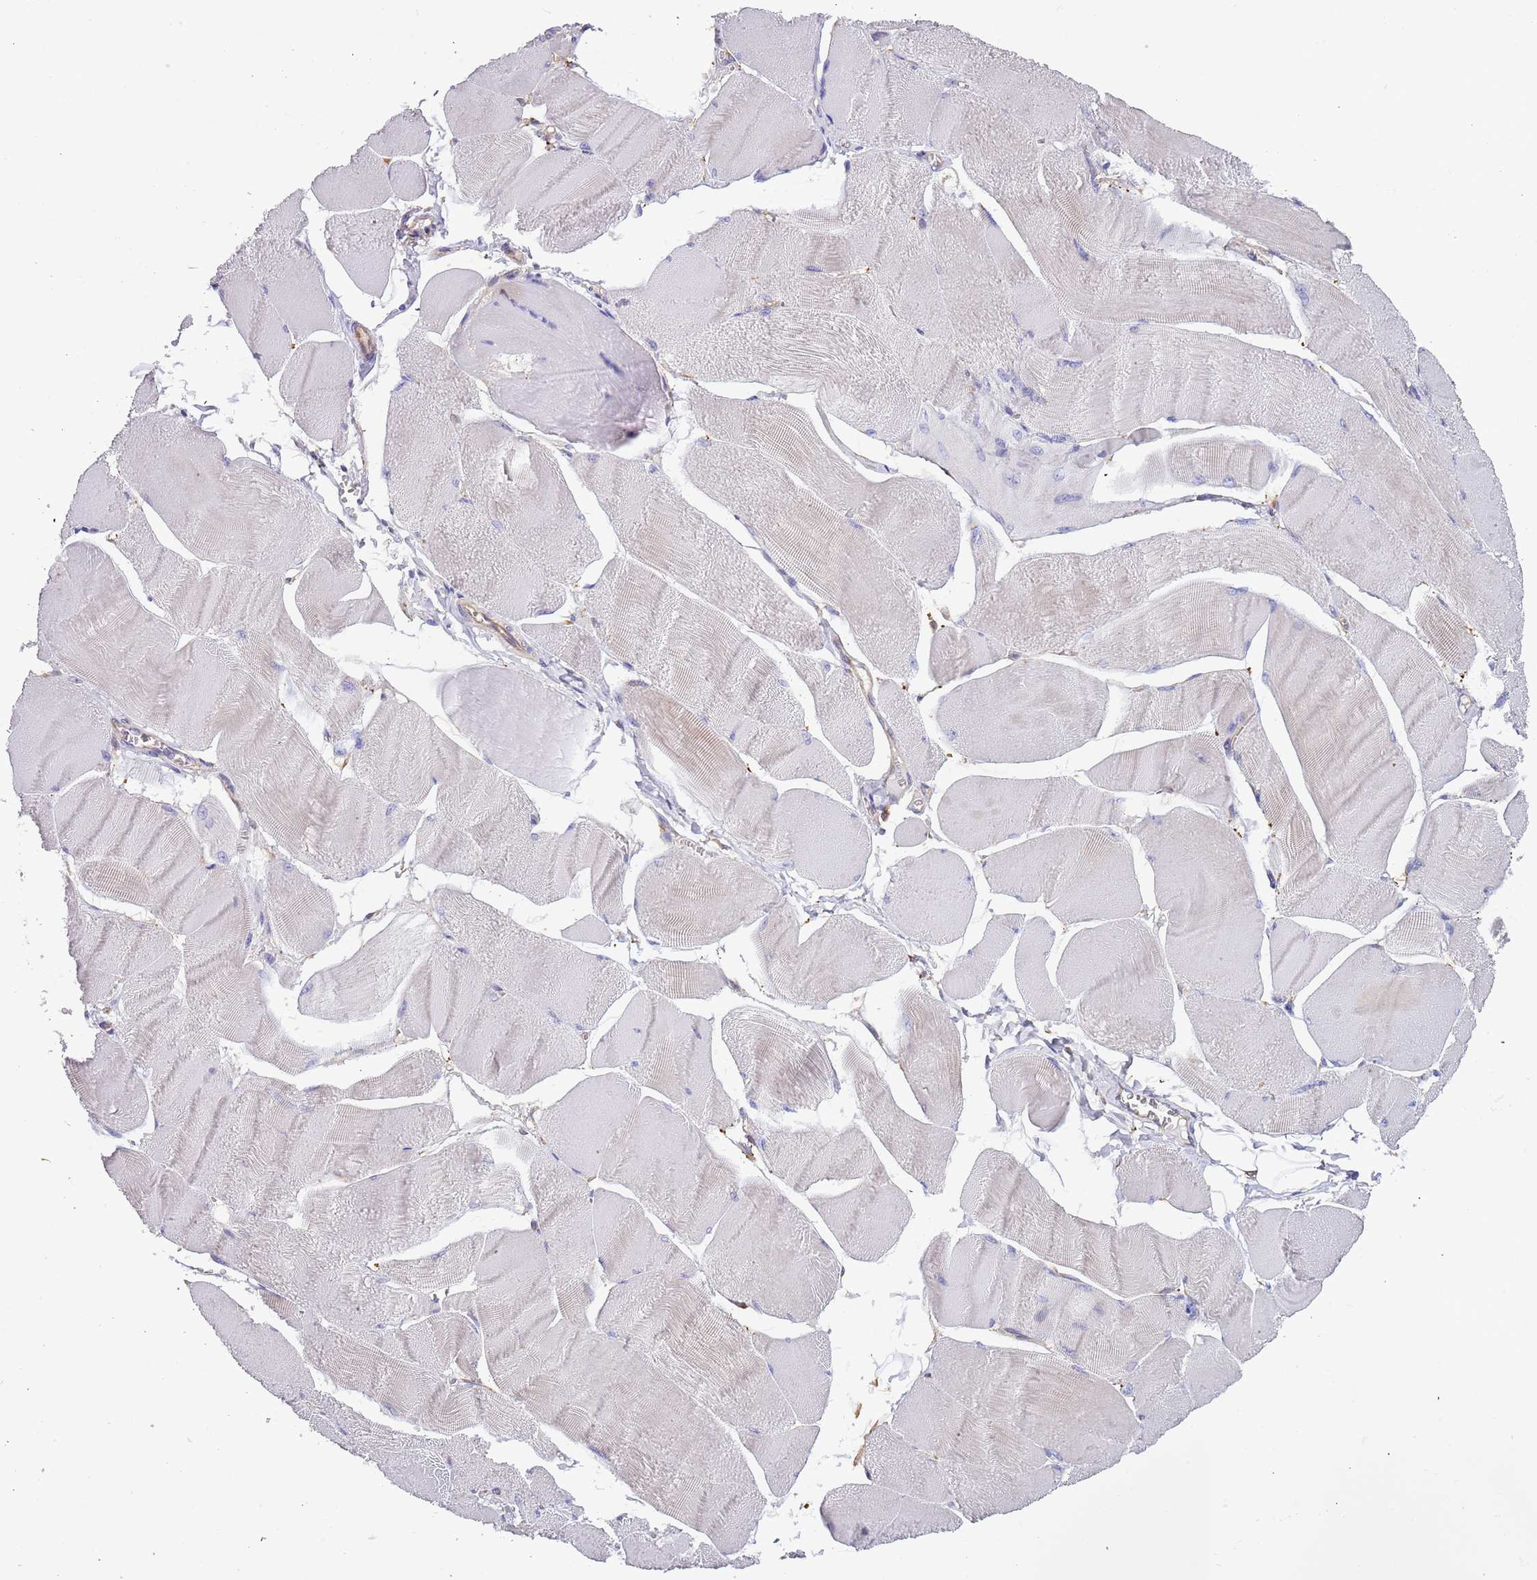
{"staining": {"intensity": "negative", "quantity": "none", "location": "none"}, "tissue": "skeletal muscle", "cell_type": "Myocytes", "image_type": "normal", "snomed": [{"axis": "morphology", "description": "Normal tissue, NOS"}, {"axis": "morphology", "description": "Basal cell carcinoma"}, {"axis": "topography", "description": "Skeletal muscle"}], "caption": "The immunohistochemistry image has no significant staining in myocytes of skeletal muscle.", "gene": "LAMB4", "patient": {"sex": "female", "age": 64}}